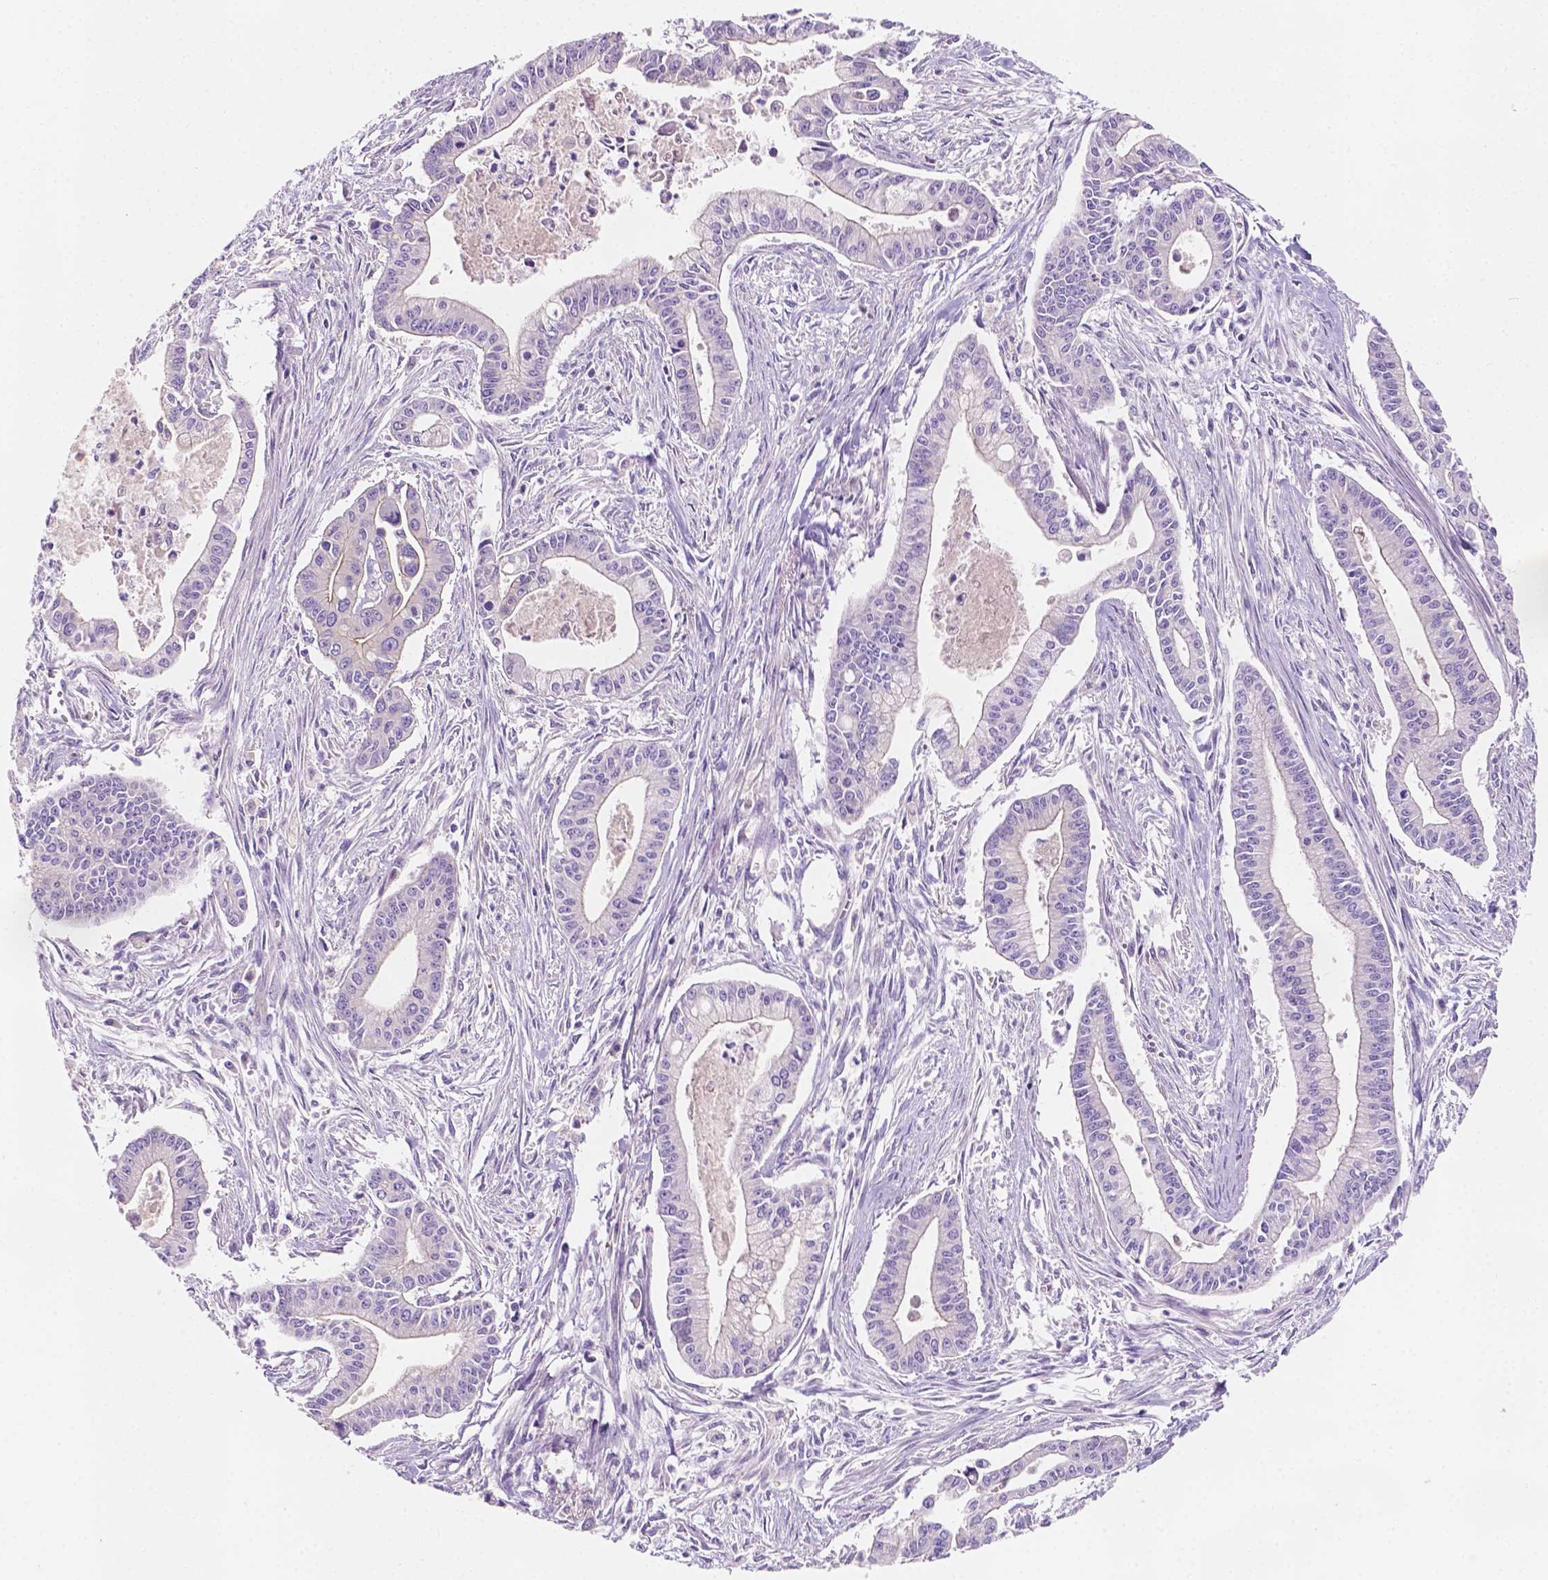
{"staining": {"intensity": "negative", "quantity": "none", "location": "none"}, "tissue": "pancreatic cancer", "cell_type": "Tumor cells", "image_type": "cancer", "snomed": [{"axis": "morphology", "description": "Adenocarcinoma, NOS"}, {"axis": "topography", "description": "Pancreas"}], "caption": "An IHC micrograph of pancreatic adenocarcinoma is shown. There is no staining in tumor cells of pancreatic adenocarcinoma. Nuclei are stained in blue.", "gene": "SIRT2", "patient": {"sex": "female", "age": 65}}